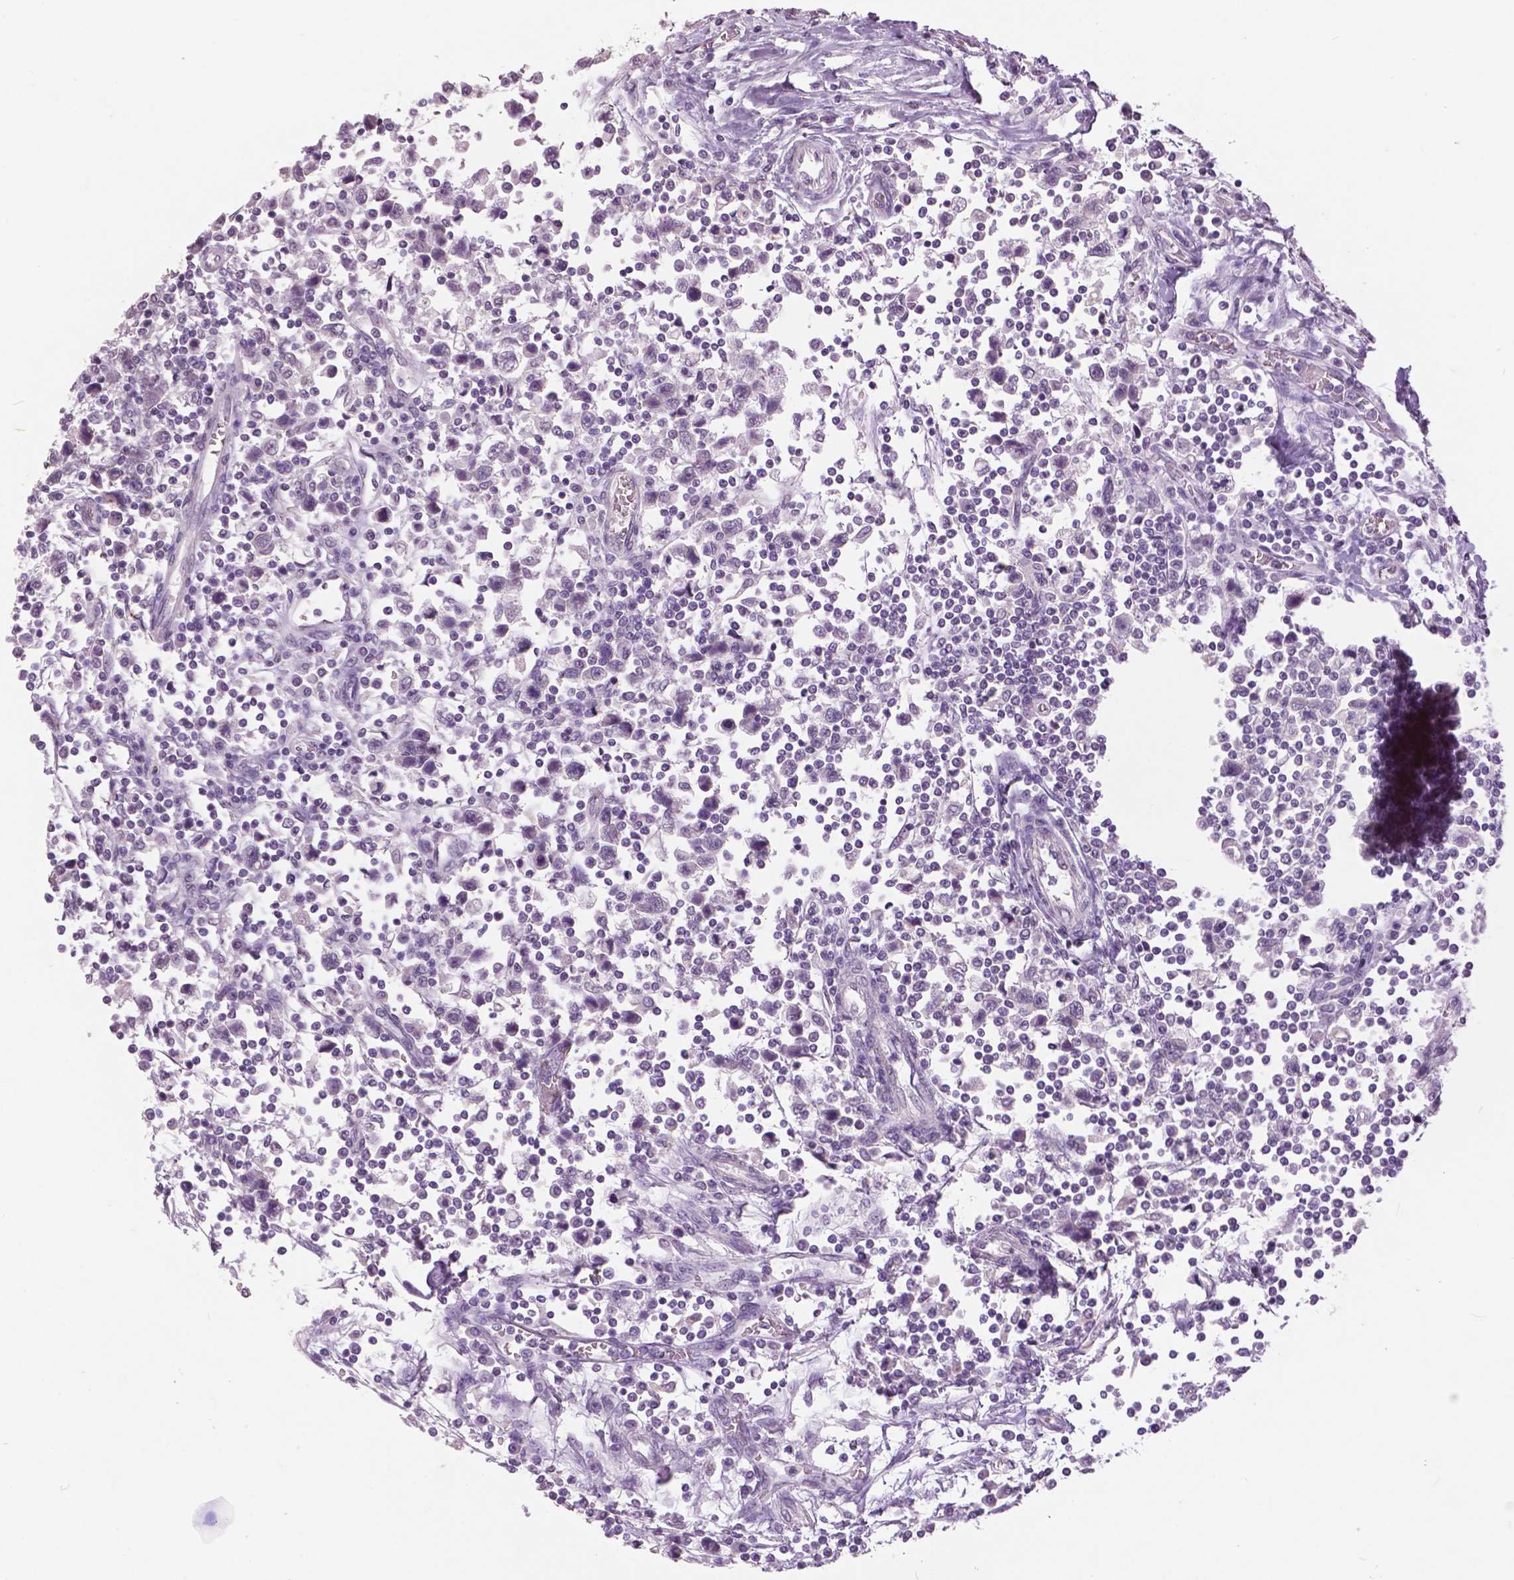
{"staining": {"intensity": "negative", "quantity": "none", "location": "none"}, "tissue": "testis cancer", "cell_type": "Tumor cells", "image_type": "cancer", "snomed": [{"axis": "morphology", "description": "Seminoma, NOS"}, {"axis": "topography", "description": "Testis"}], "caption": "Immunohistochemistry (IHC) of human seminoma (testis) reveals no expression in tumor cells.", "gene": "GRIN2A", "patient": {"sex": "male", "age": 34}}